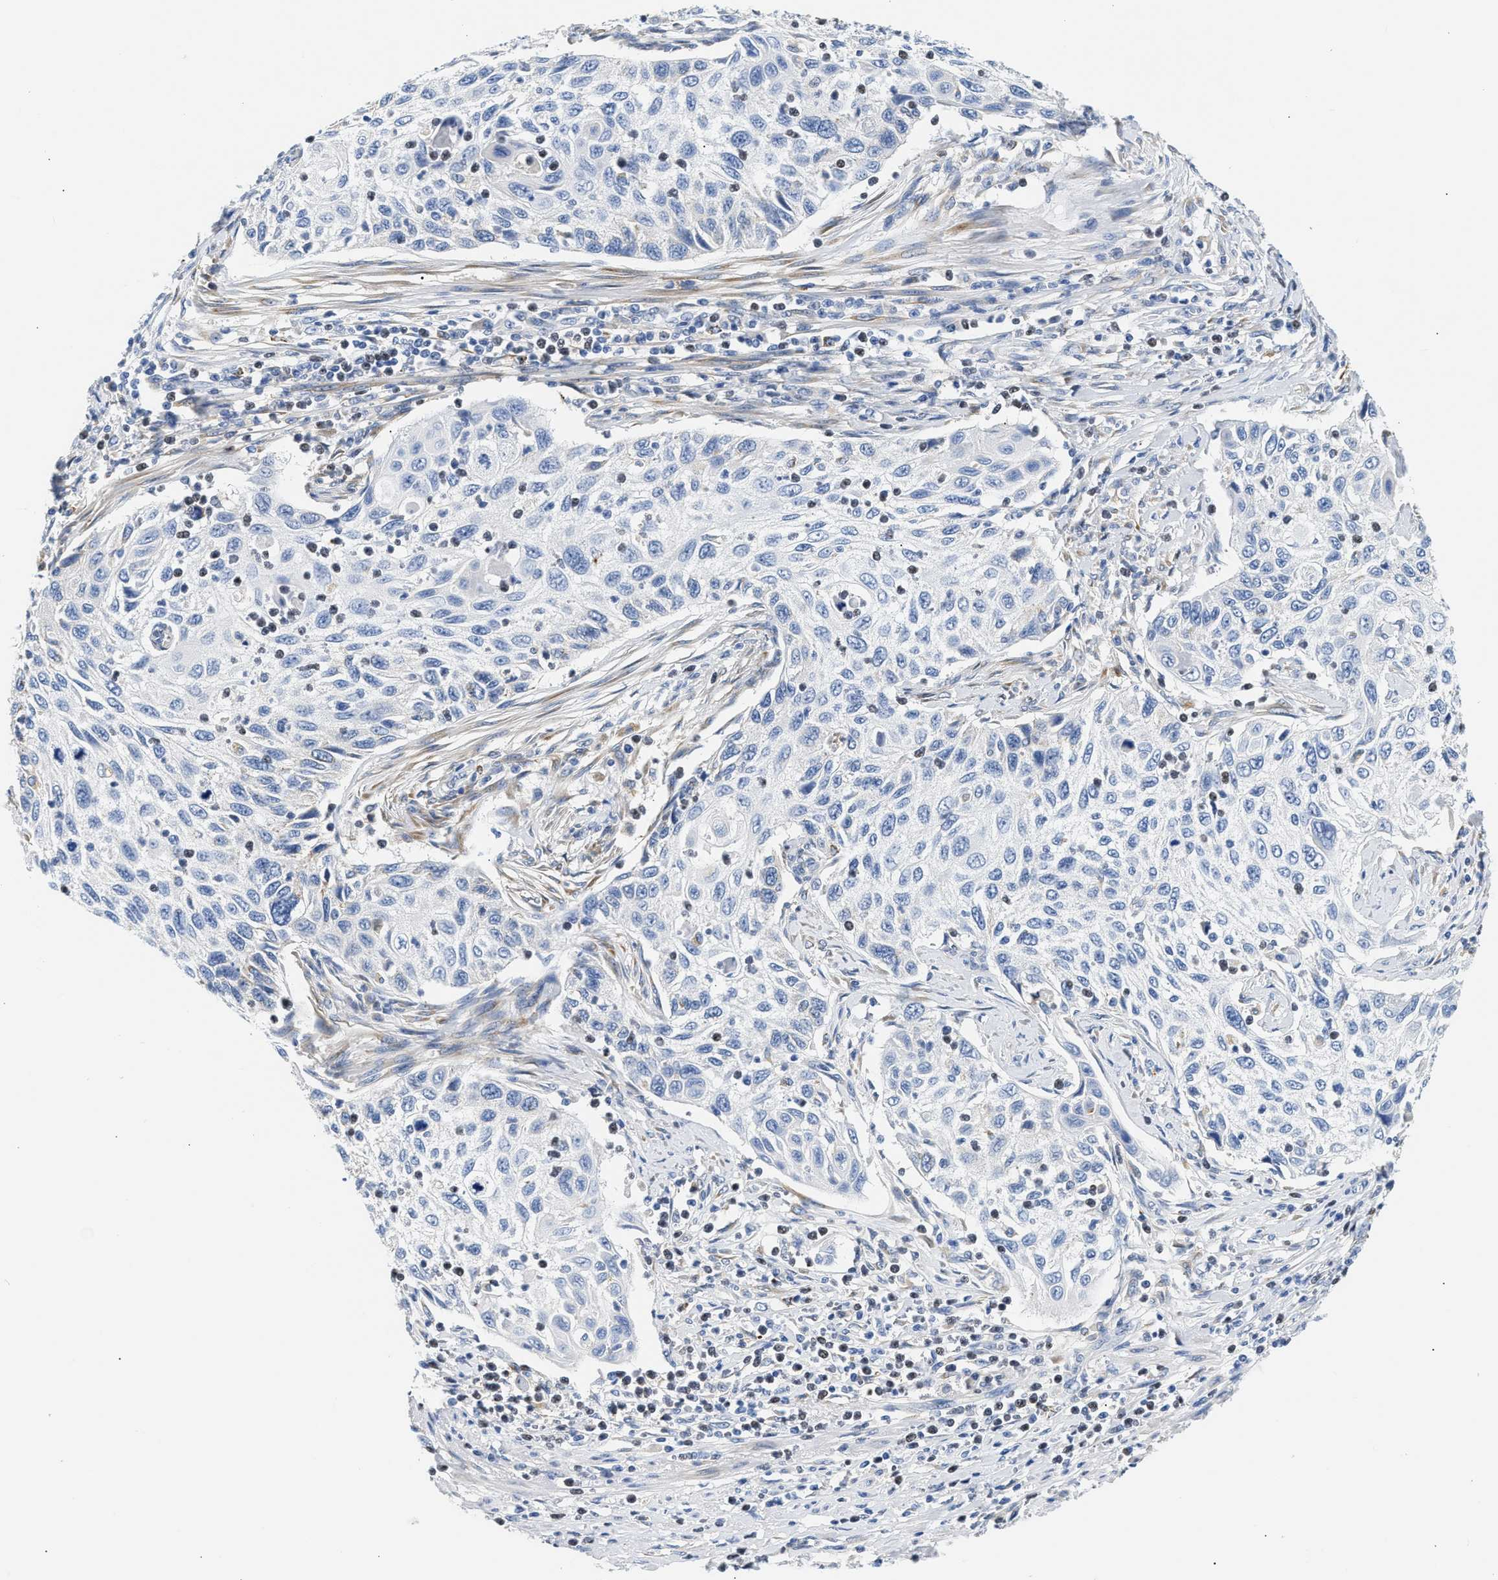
{"staining": {"intensity": "negative", "quantity": "none", "location": "none"}, "tissue": "cervical cancer", "cell_type": "Tumor cells", "image_type": "cancer", "snomed": [{"axis": "morphology", "description": "Squamous cell carcinoma, NOS"}, {"axis": "topography", "description": "Cervix"}], "caption": "There is no significant staining in tumor cells of cervical squamous cell carcinoma. (DAB (3,3'-diaminobenzidine) IHC with hematoxylin counter stain).", "gene": "PPM1L", "patient": {"sex": "female", "age": 70}}